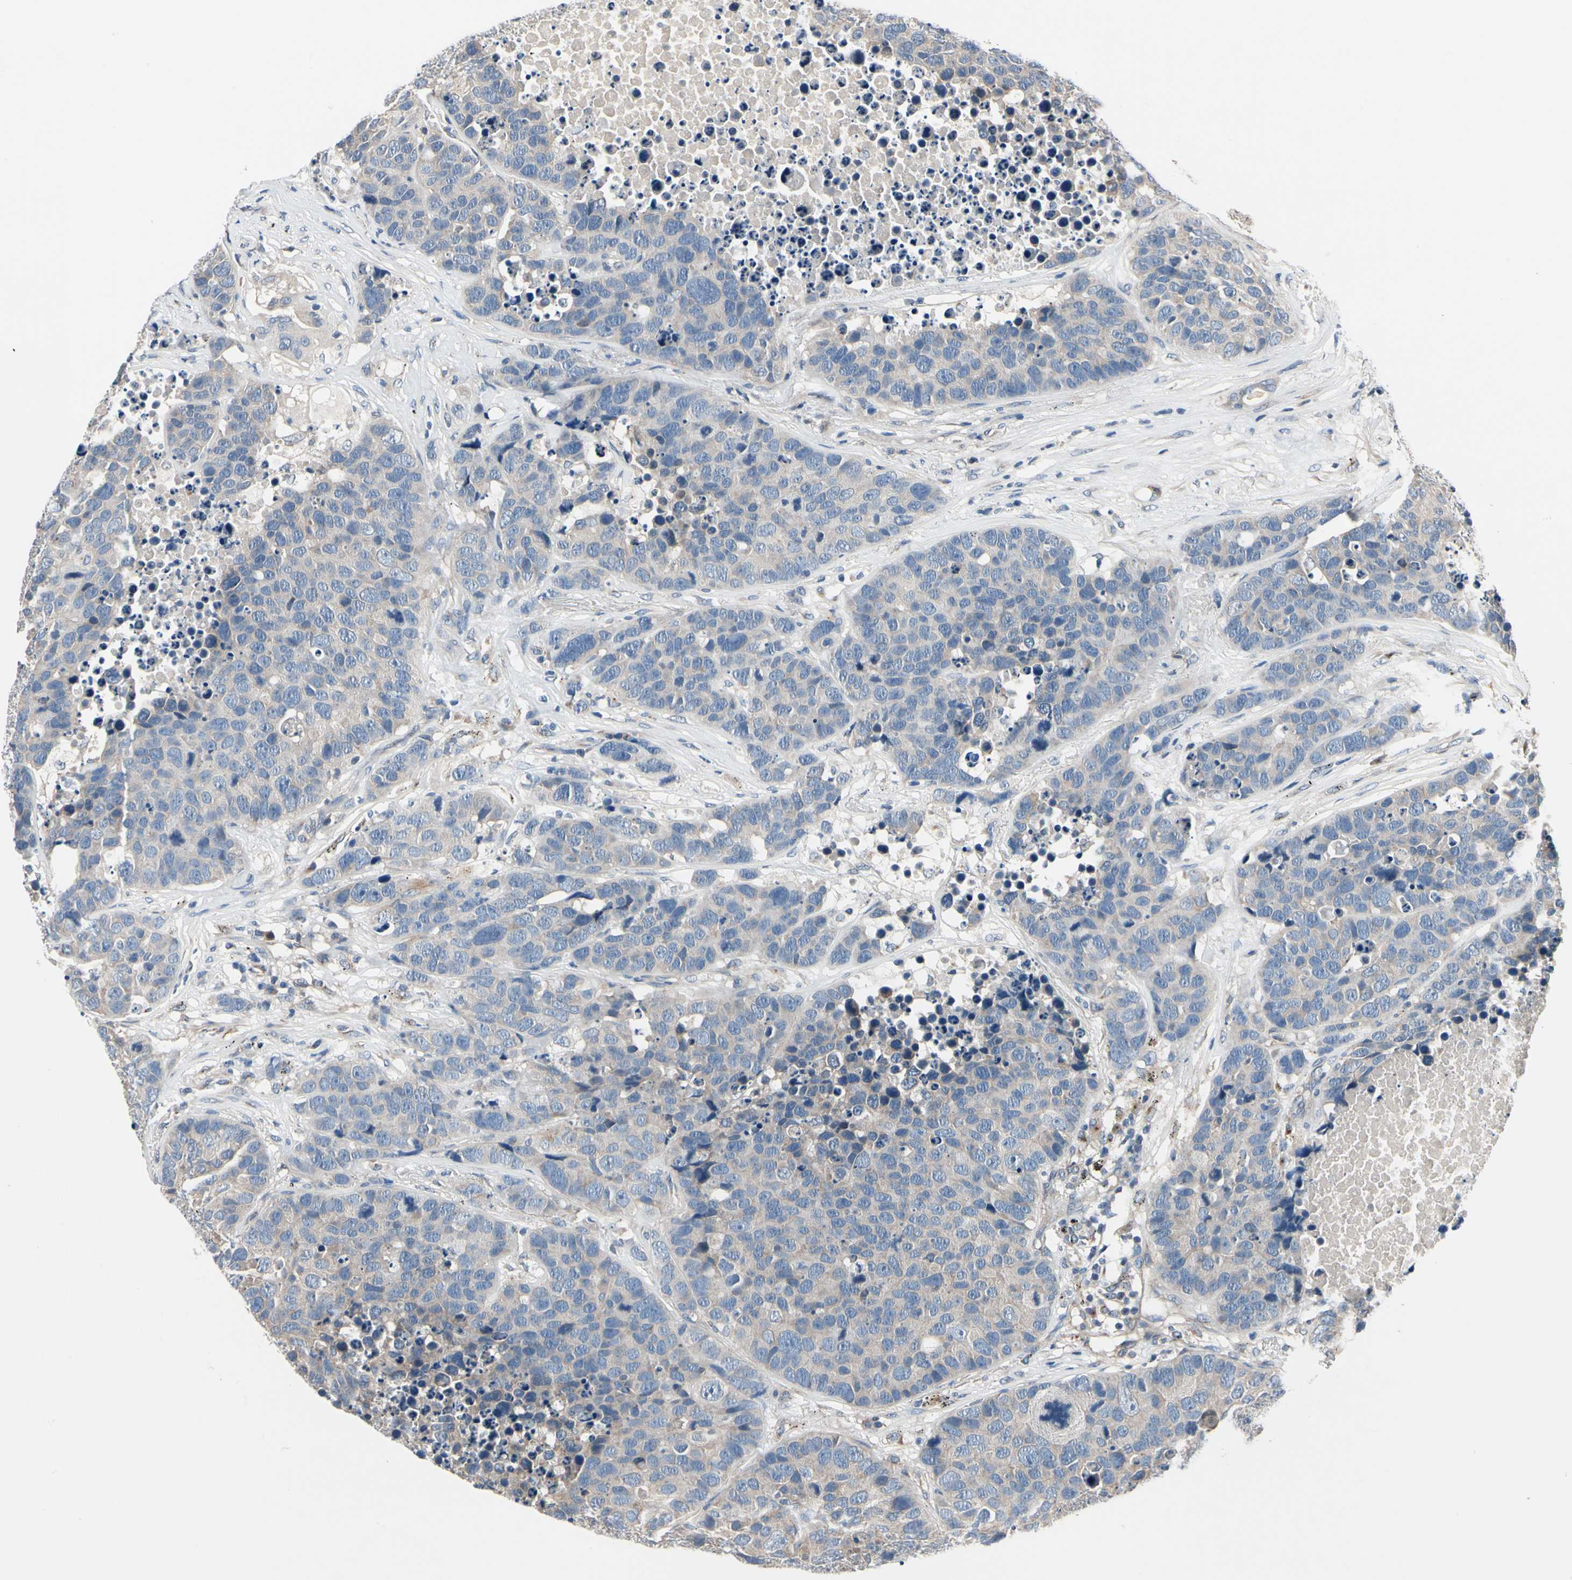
{"staining": {"intensity": "negative", "quantity": "none", "location": "none"}, "tissue": "carcinoid", "cell_type": "Tumor cells", "image_type": "cancer", "snomed": [{"axis": "morphology", "description": "Carcinoid, malignant, NOS"}, {"axis": "topography", "description": "Lung"}], "caption": "DAB (3,3'-diaminobenzidine) immunohistochemical staining of carcinoid exhibits no significant positivity in tumor cells. (DAB immunohistochemistry (IHC) with hematoxylin counter stain).", "gene": "PRKAR2B", "patient": {"sex": "male", "age": 60}}